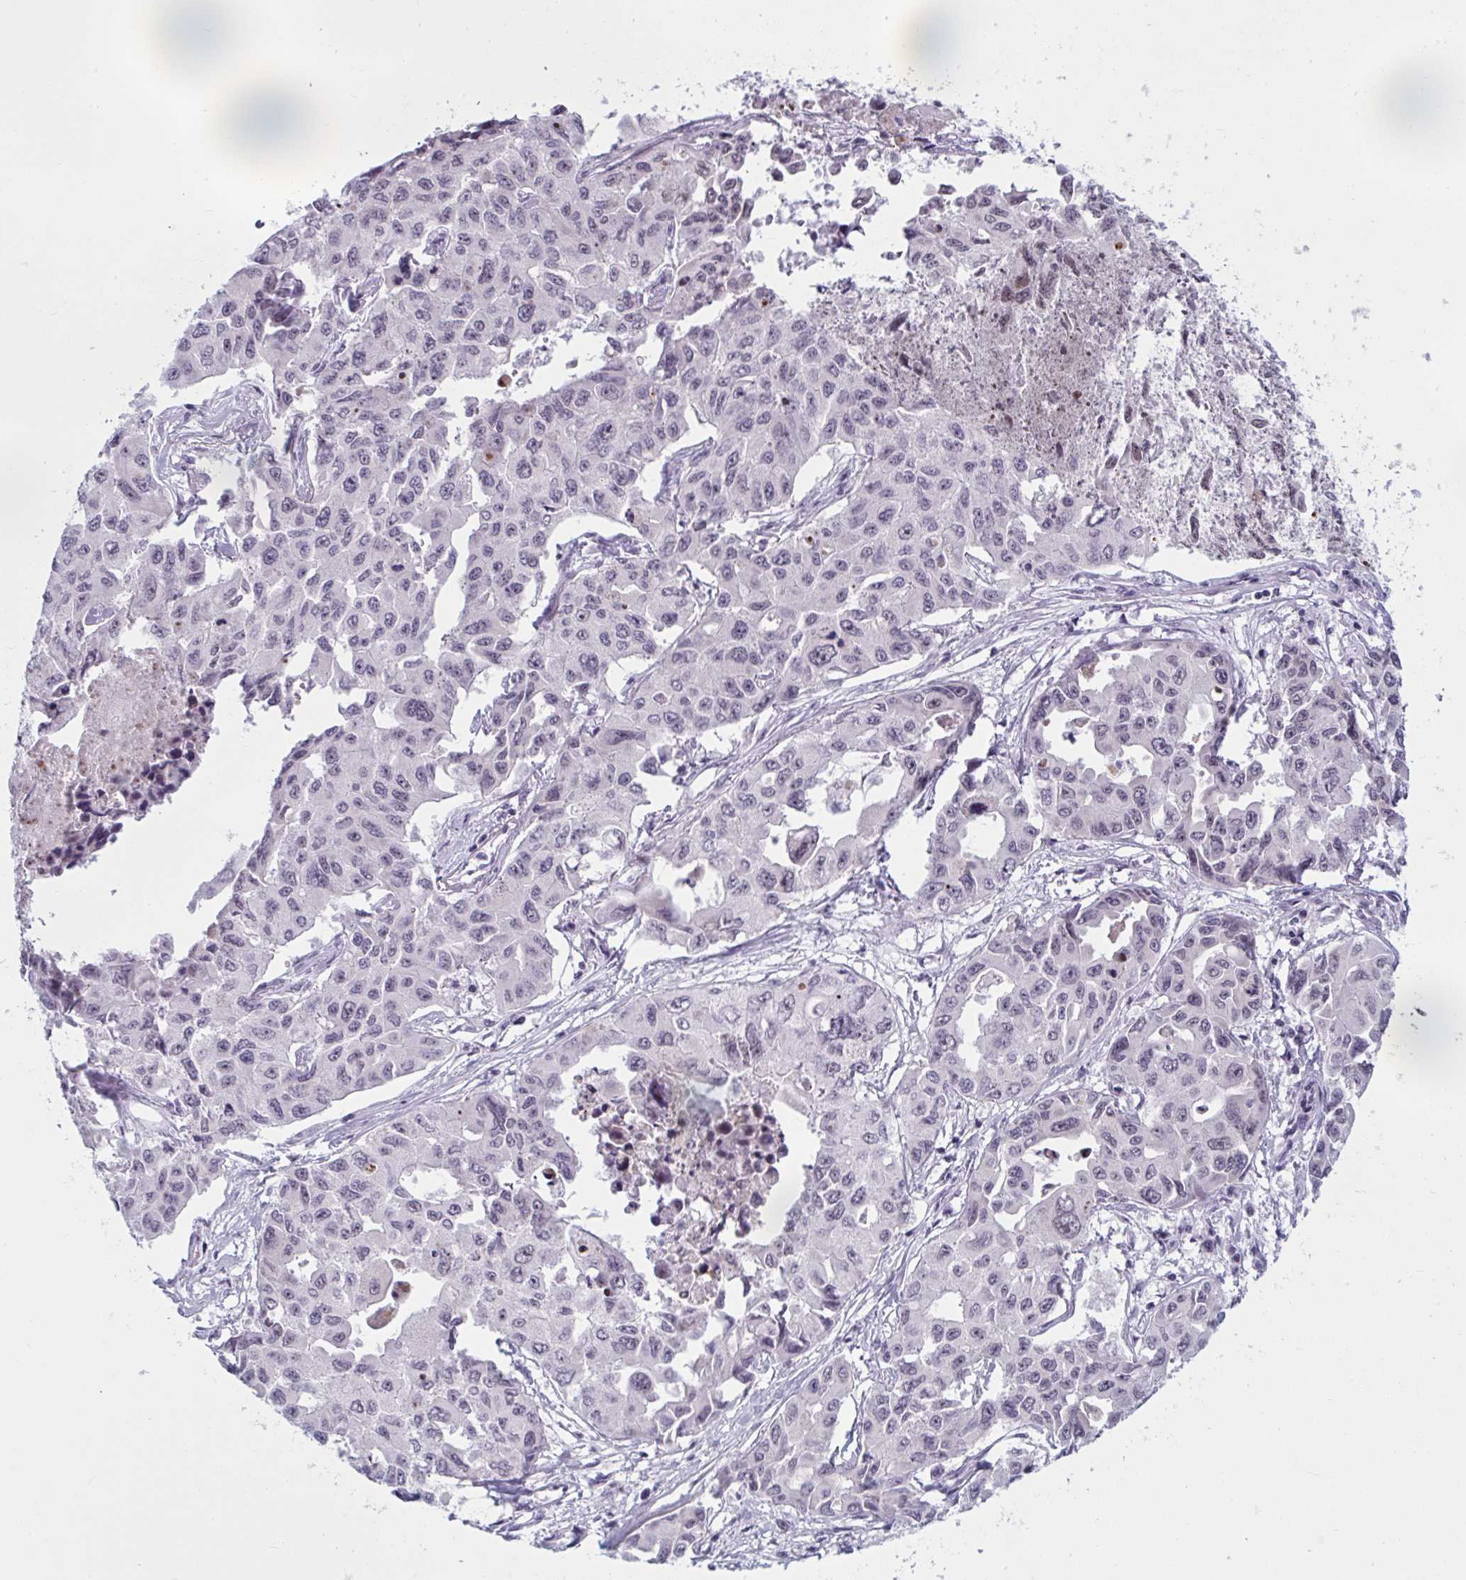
{"staining": {"intensity": "weak", "quantity": "25%-75%", "location": "nuclear"}, "tissue": "lung cancer", "cell_type": "Tumor cells", "image_type": "cancer", "snomed": [{"axis": "morphology", "description": "Adenocarcinoma, NOS"}, {"axis": "topography", "description": "Lung"}], "caption": "High-magnification brightfield microscopy of lung adenocarcinoma stained with DAB (3,3'-diaminobenzidine) (brown) and counterstained with hematoxylin (blue). tumor cells exhibit weak nuclear positivity is present in about25%-75% of cells.", "gene": "TGM6", "patient": {"sex": "male", "age": 64}}